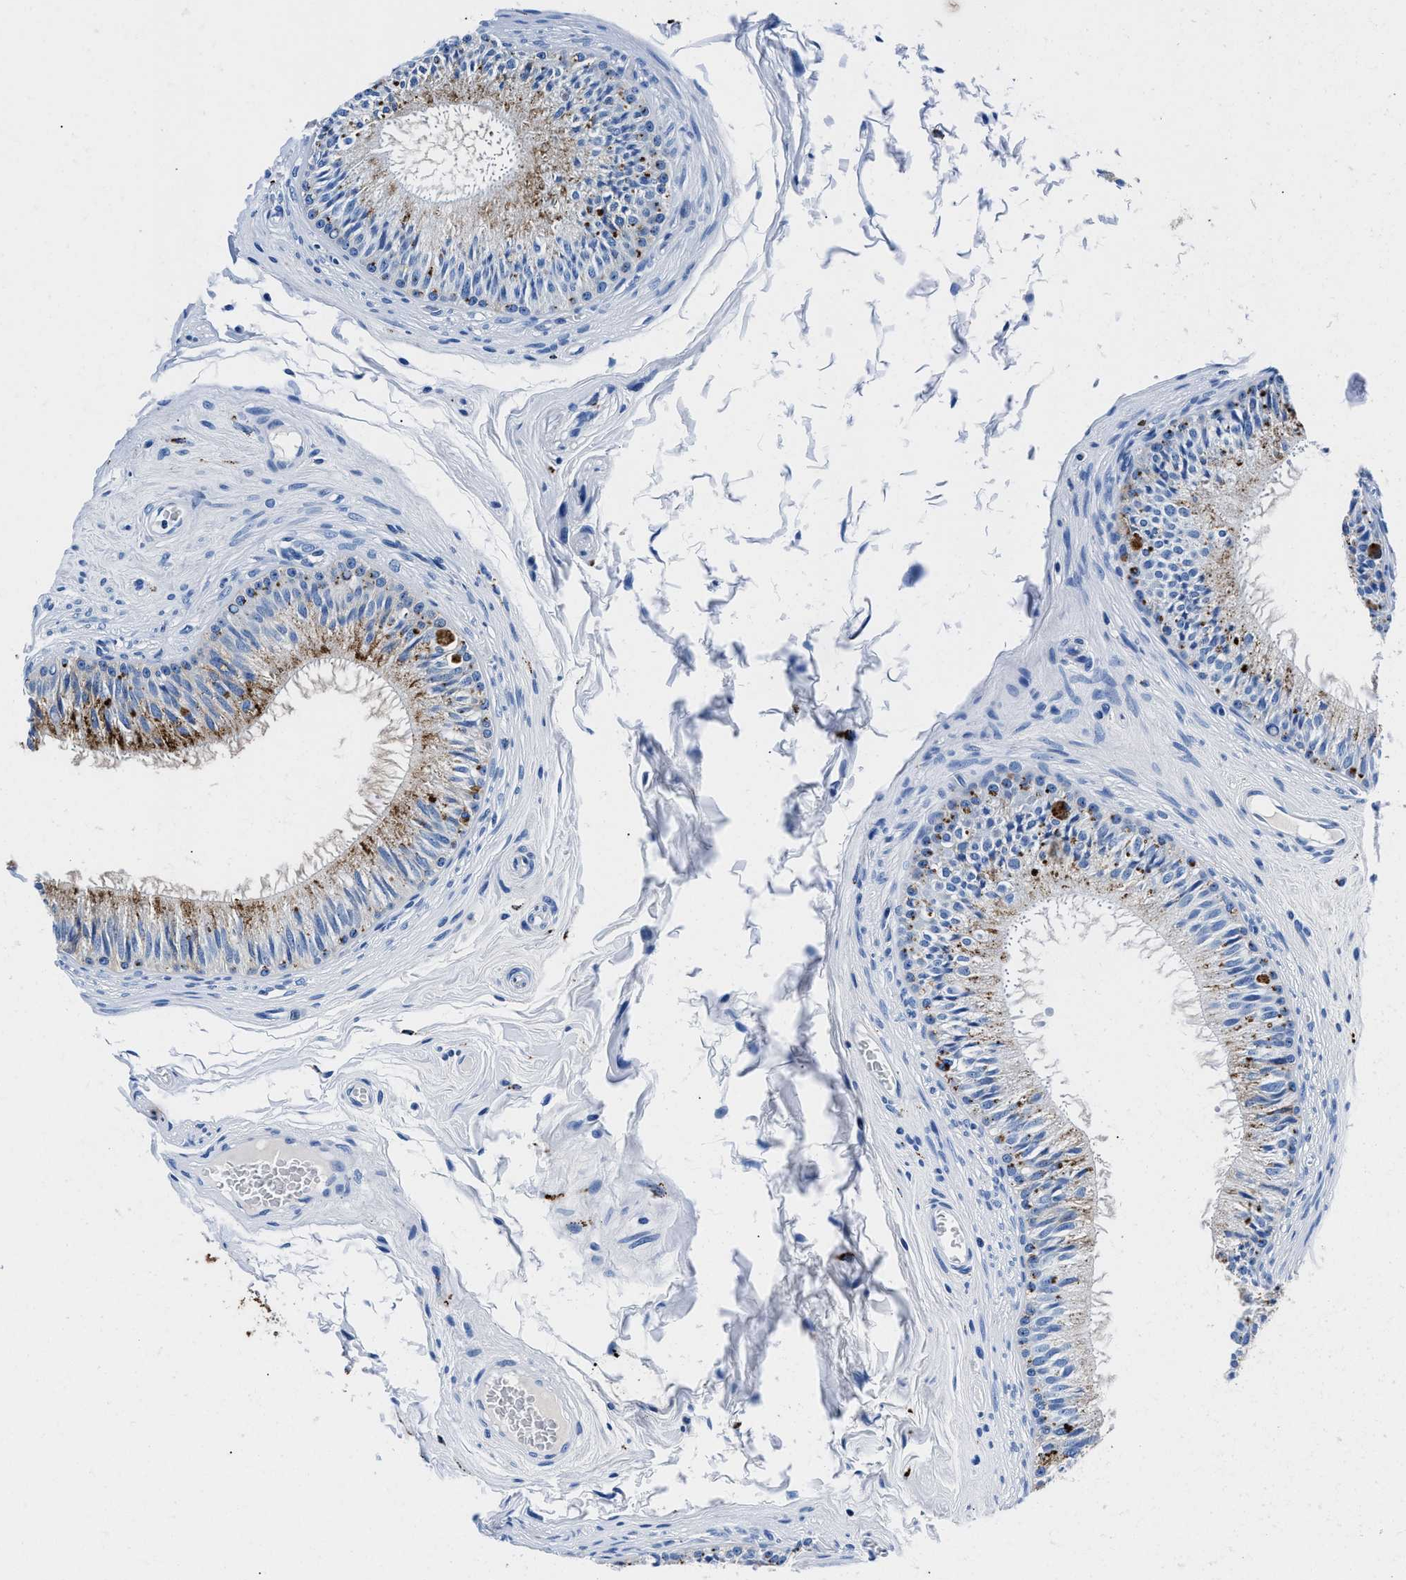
{"staining": {"intensity": "strong", "quantity": ">75%", "location": "cytoplasmic/membranous"}, "tissue": "epididymis", "cell_type": "Glandular cells", "image_type": "normal", "snomed": [{"axis": "morphology", "description": "Normal tissue, NOS"}, {"axis": "topography", "description": "Testis"}, {"axis": "topography", "description": "Epididymis"}], "caption": "A high amount of strong cytoplasmic/membranous staining is identified in about >75% of glandular cells in benign epididymis.", "gene": "OR14K1", "patient": {"sex": "male", "age": 36}}